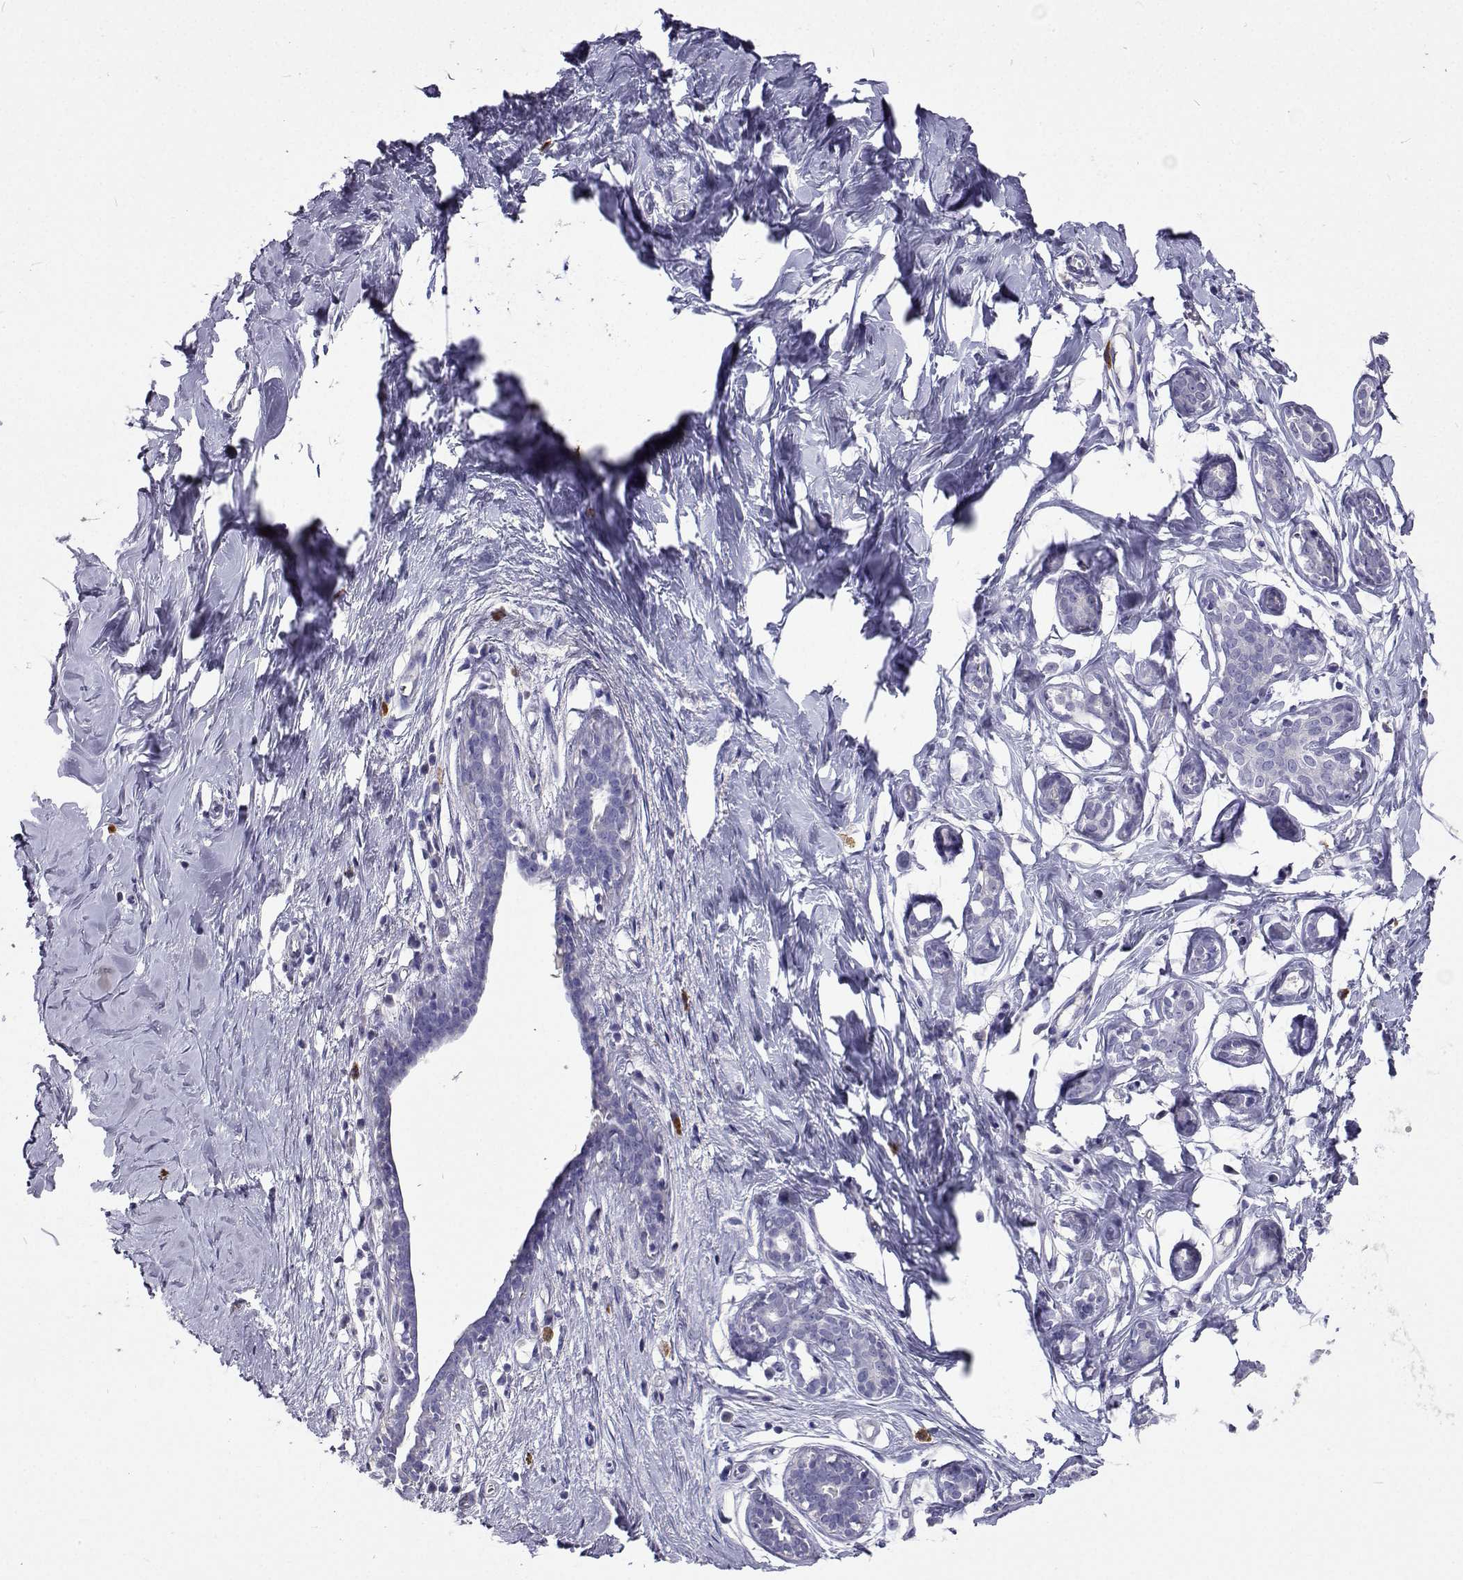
{"staining": {"intensity": "negative", "quantity": "none", "location": "none"}, "tissue": "breast", "cell_type": "Adipocytes", "image_type": "normal", "snomed": [{"axis": "morphology", "description": "Normal tissue, NOS"}, {"axis": "topography", "description": "Breast"}], "caption": "IHC photomicrograph of benign breast: human breast stained with DAB shows no significant protein staining in adipocytes. Nuclei are stained in blue.", "gene": "CFAP44", "patient": {"sex": "female", "age": 27}}